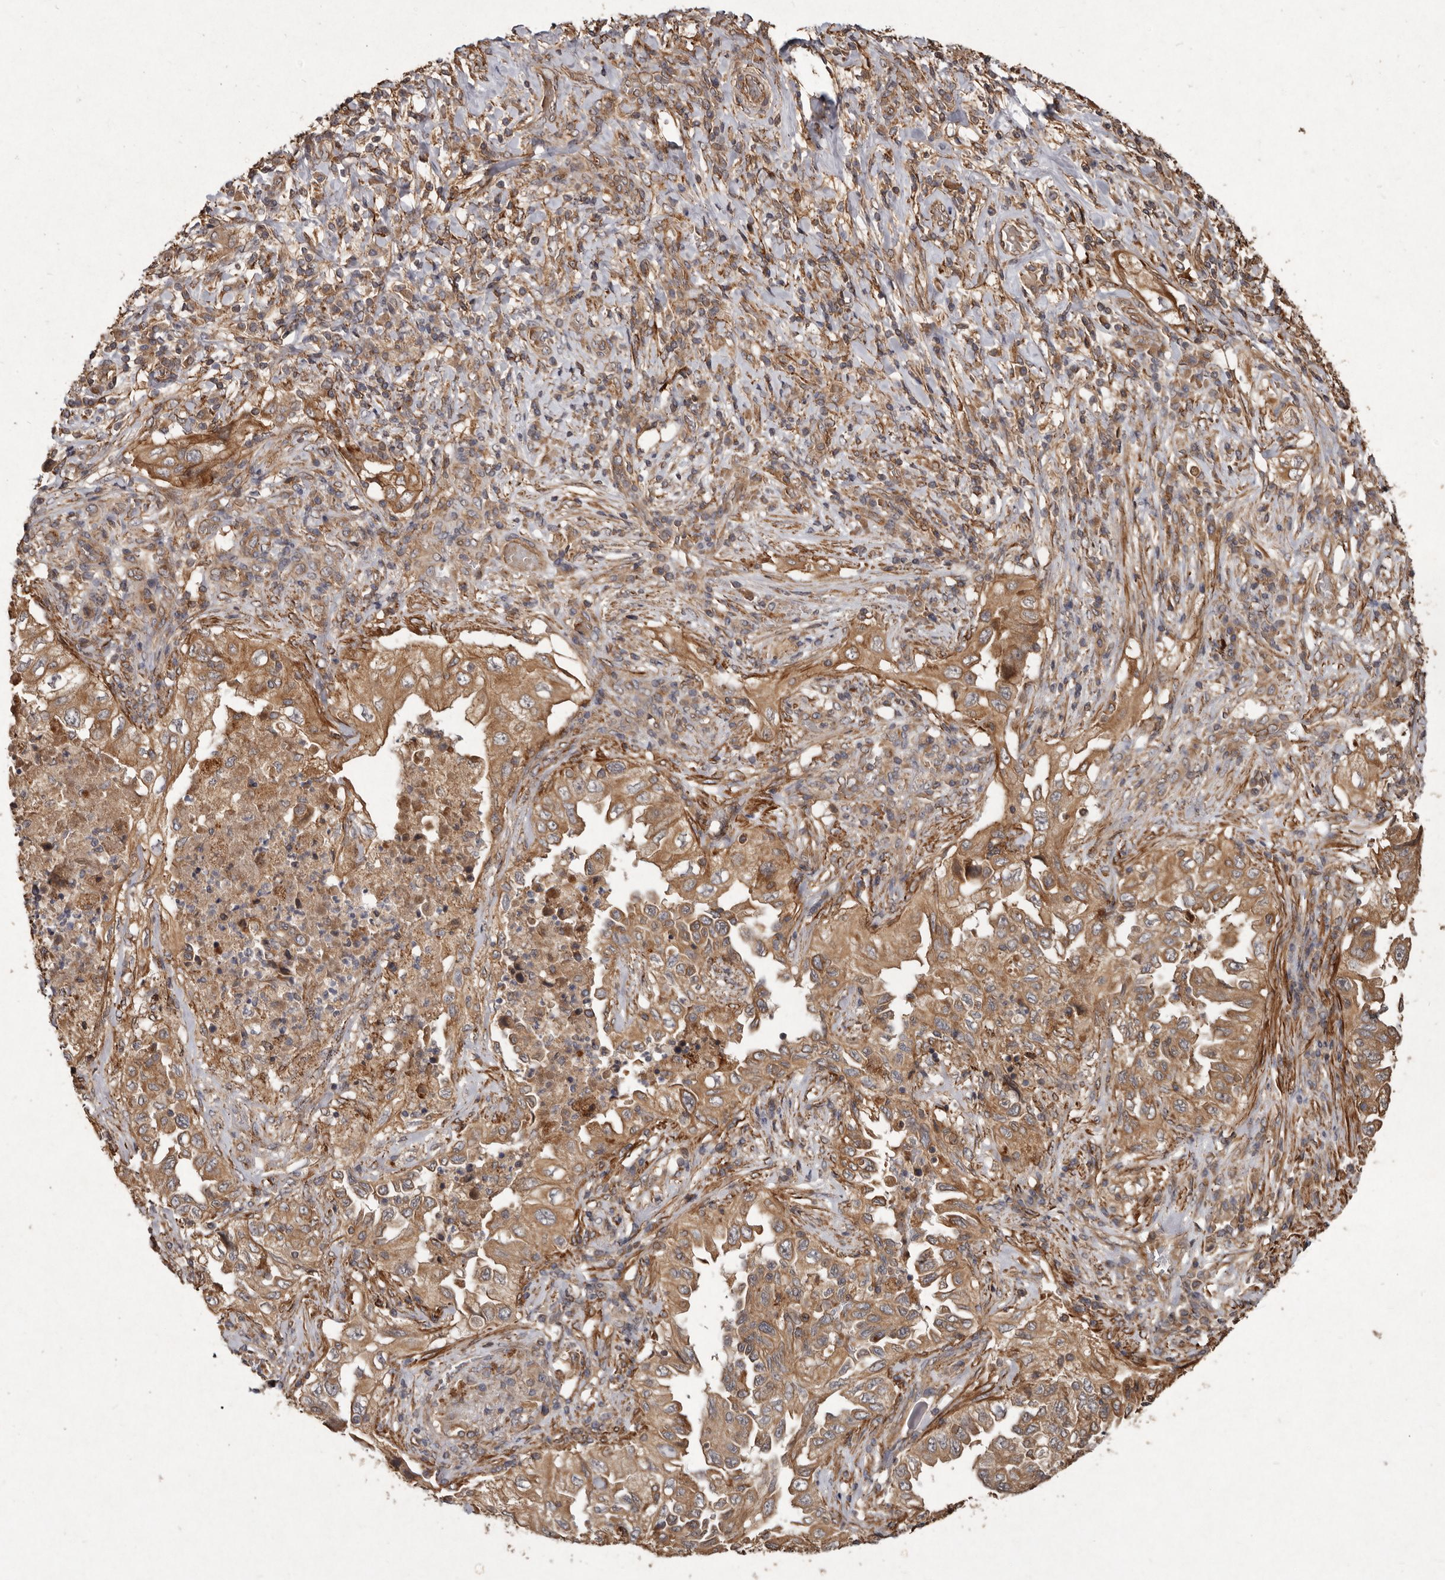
{"staining": {"intensity": "moderate", "quantity": ">75%", "location": "cytoplasmic/membranous"}, "tissue": "lung cancer", "cell_type": "Tumor cells", "image_type": "cancer", "snomed": [{"axis": "morphology", "description": "Adenocarcinoma, NOS"}, {"axis": "topography", "description": "Lung"}], "caption": "This is an image of immunohistochemistry staining of adenocarcinoma (lung), which shows moderate positivity in the cytoplasmic/membranous of tumor cells.", "gene": "SEMA3A", "patient": {"sex": "female", "age": 51}}